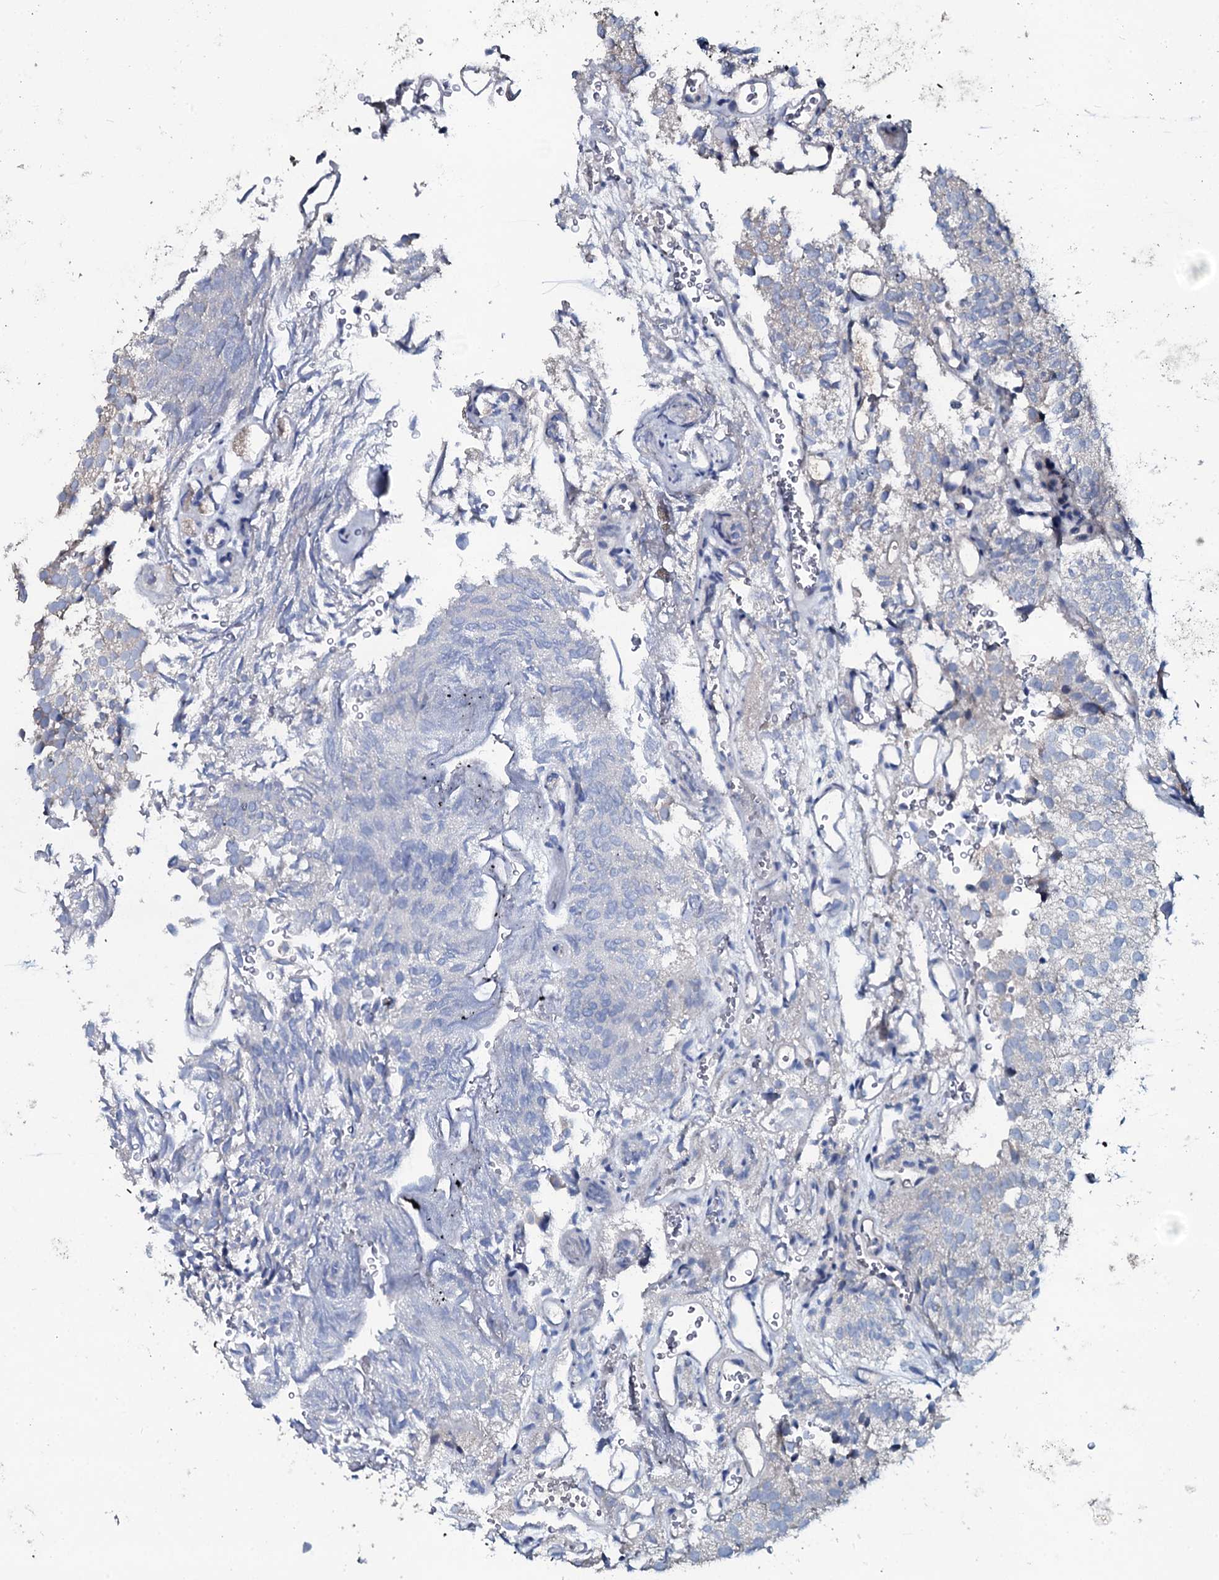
{"staining": {"intensity": "negative", "quantity": "none", "location": "none"}, "tissue": "urothelial cancer", "cell_type": "Tumor cells", "image_type": "cancer", "snomed": [{"axis": "morphology", "description": "Urothelial carcinoma, Low grade"}, {"axis": "topography", "description": "Urinary bladder"}], "caption": "Low-grade urothelial carcinoma stained for a protein using immunohistochemistry (IHC) reveals no positivity tumor cells.", "gene": "IL12B", "patient": {"sex": "male", "age": 78}}